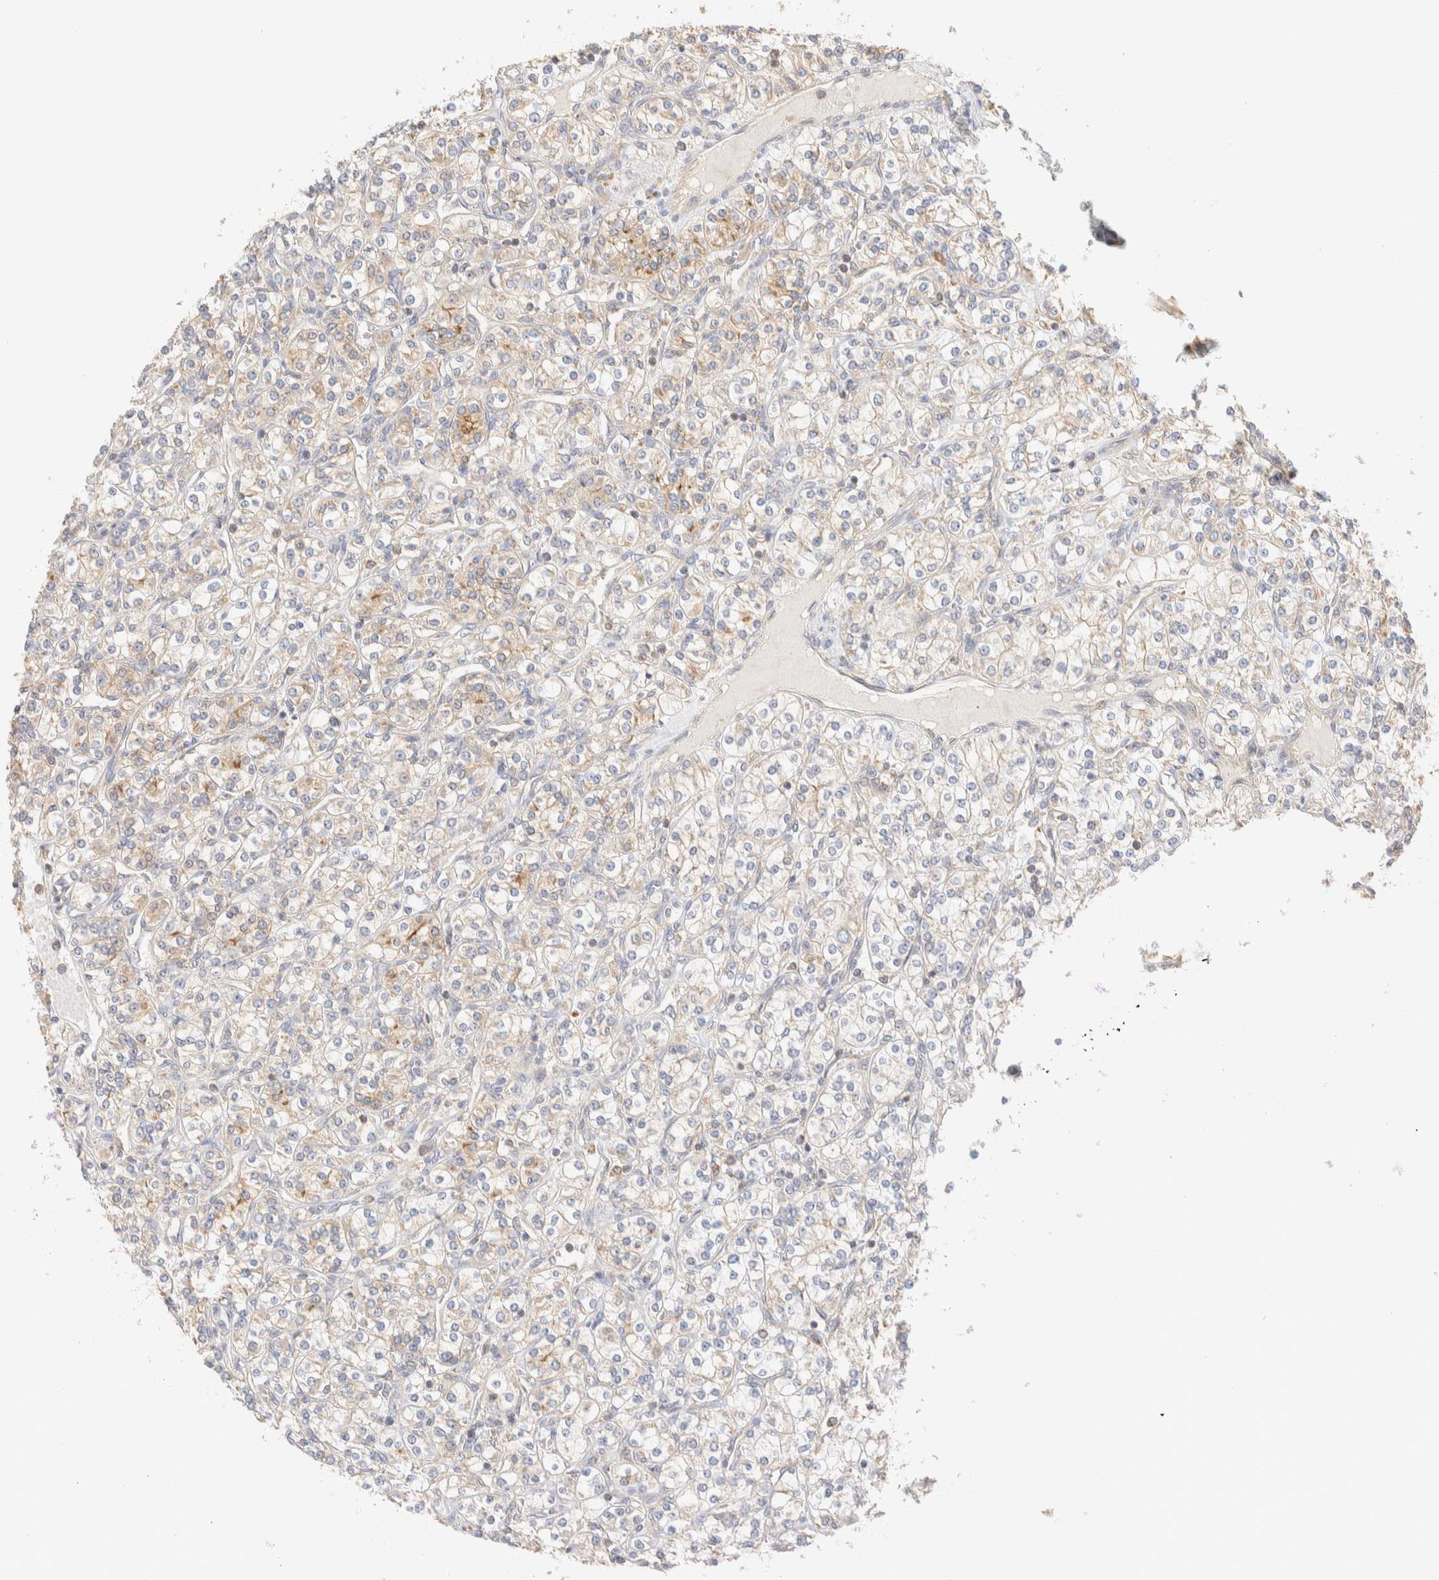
{"staining": {"intensity": "weak", "quantity": ">75%", "location": "cytoplasmic/membranous"}, "tissue": "renal cancer", "cell_type": "Tumor cells", "image_type": "cancer", "snomed": [{"axis": "morphology", "description": "Adenocarcinoma, NOS"}, {"axis": "topography", "description": "Kidney"}], "caption": "Immunohistochemical staining of human renal adenocarcinoma displays weak cytoplasmic/membranous protein staining in approximately >75% of tumor cells. Using DAB (brown) and hematoxylin (blue) stains, captured at high magnification using brightfield microscopy.", "gene": "TBC1D8B", "patient": {"sex": "male", "age": 77}}